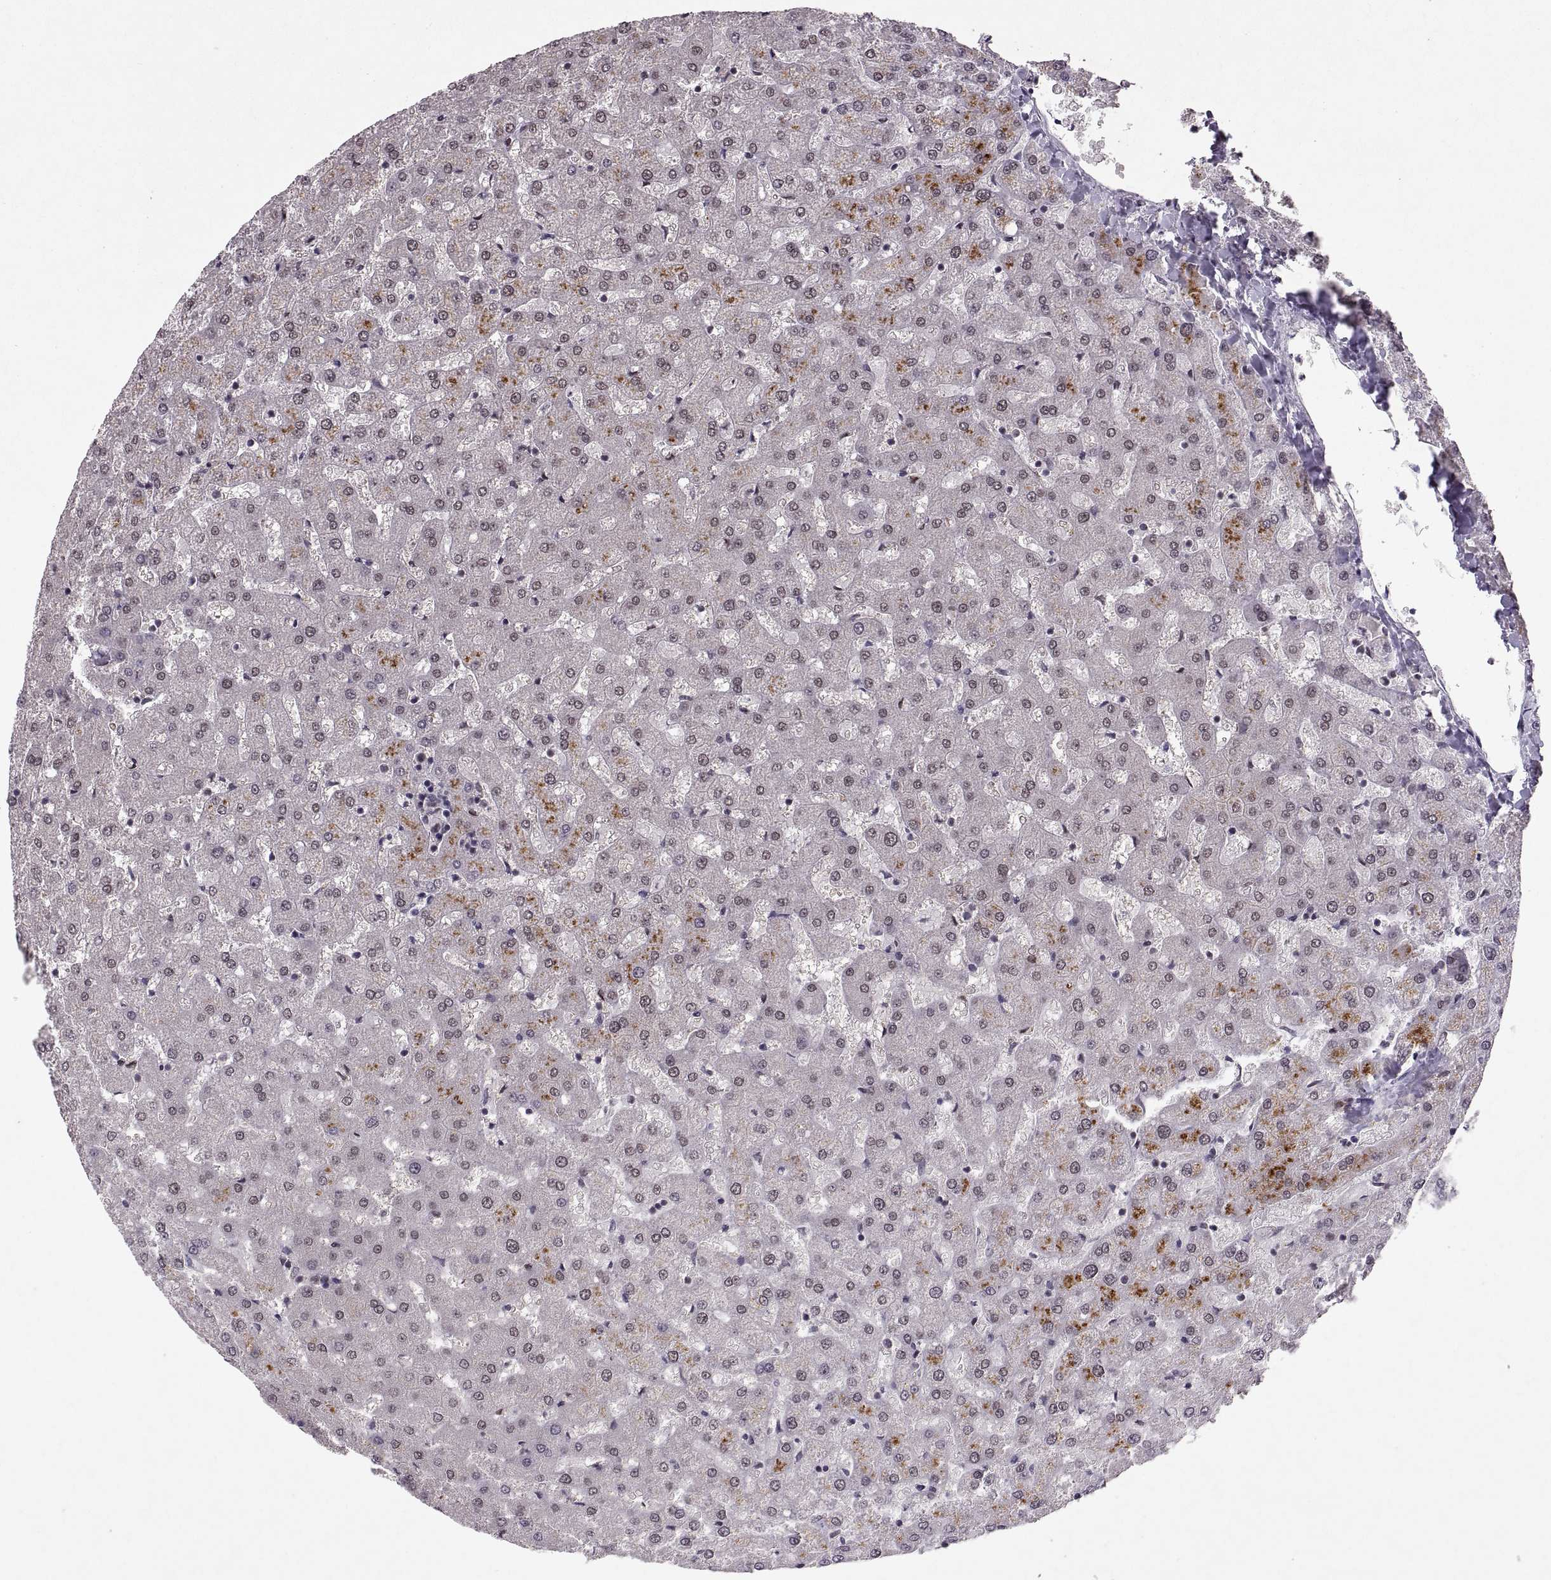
{"staining": {"intensity": "moderate", "quantity": "25%-75%", "location": "nuclear"}, "tissue": "liver", "cell_type": "Cholangiocytes", "image_type": "normal", "snomed": [{"axis": "morphology", "description": "Normal tissue, NOS"}, {"axis": "topography", "description": "Liver"}], "caption": "Human liver stained for a protein (brown) demonstrates moderate nuclear positive staining in about 25%-75% of cholangiocytes.", "gene": "MT1E", "patient": {"sex": "female", "age": 50}}